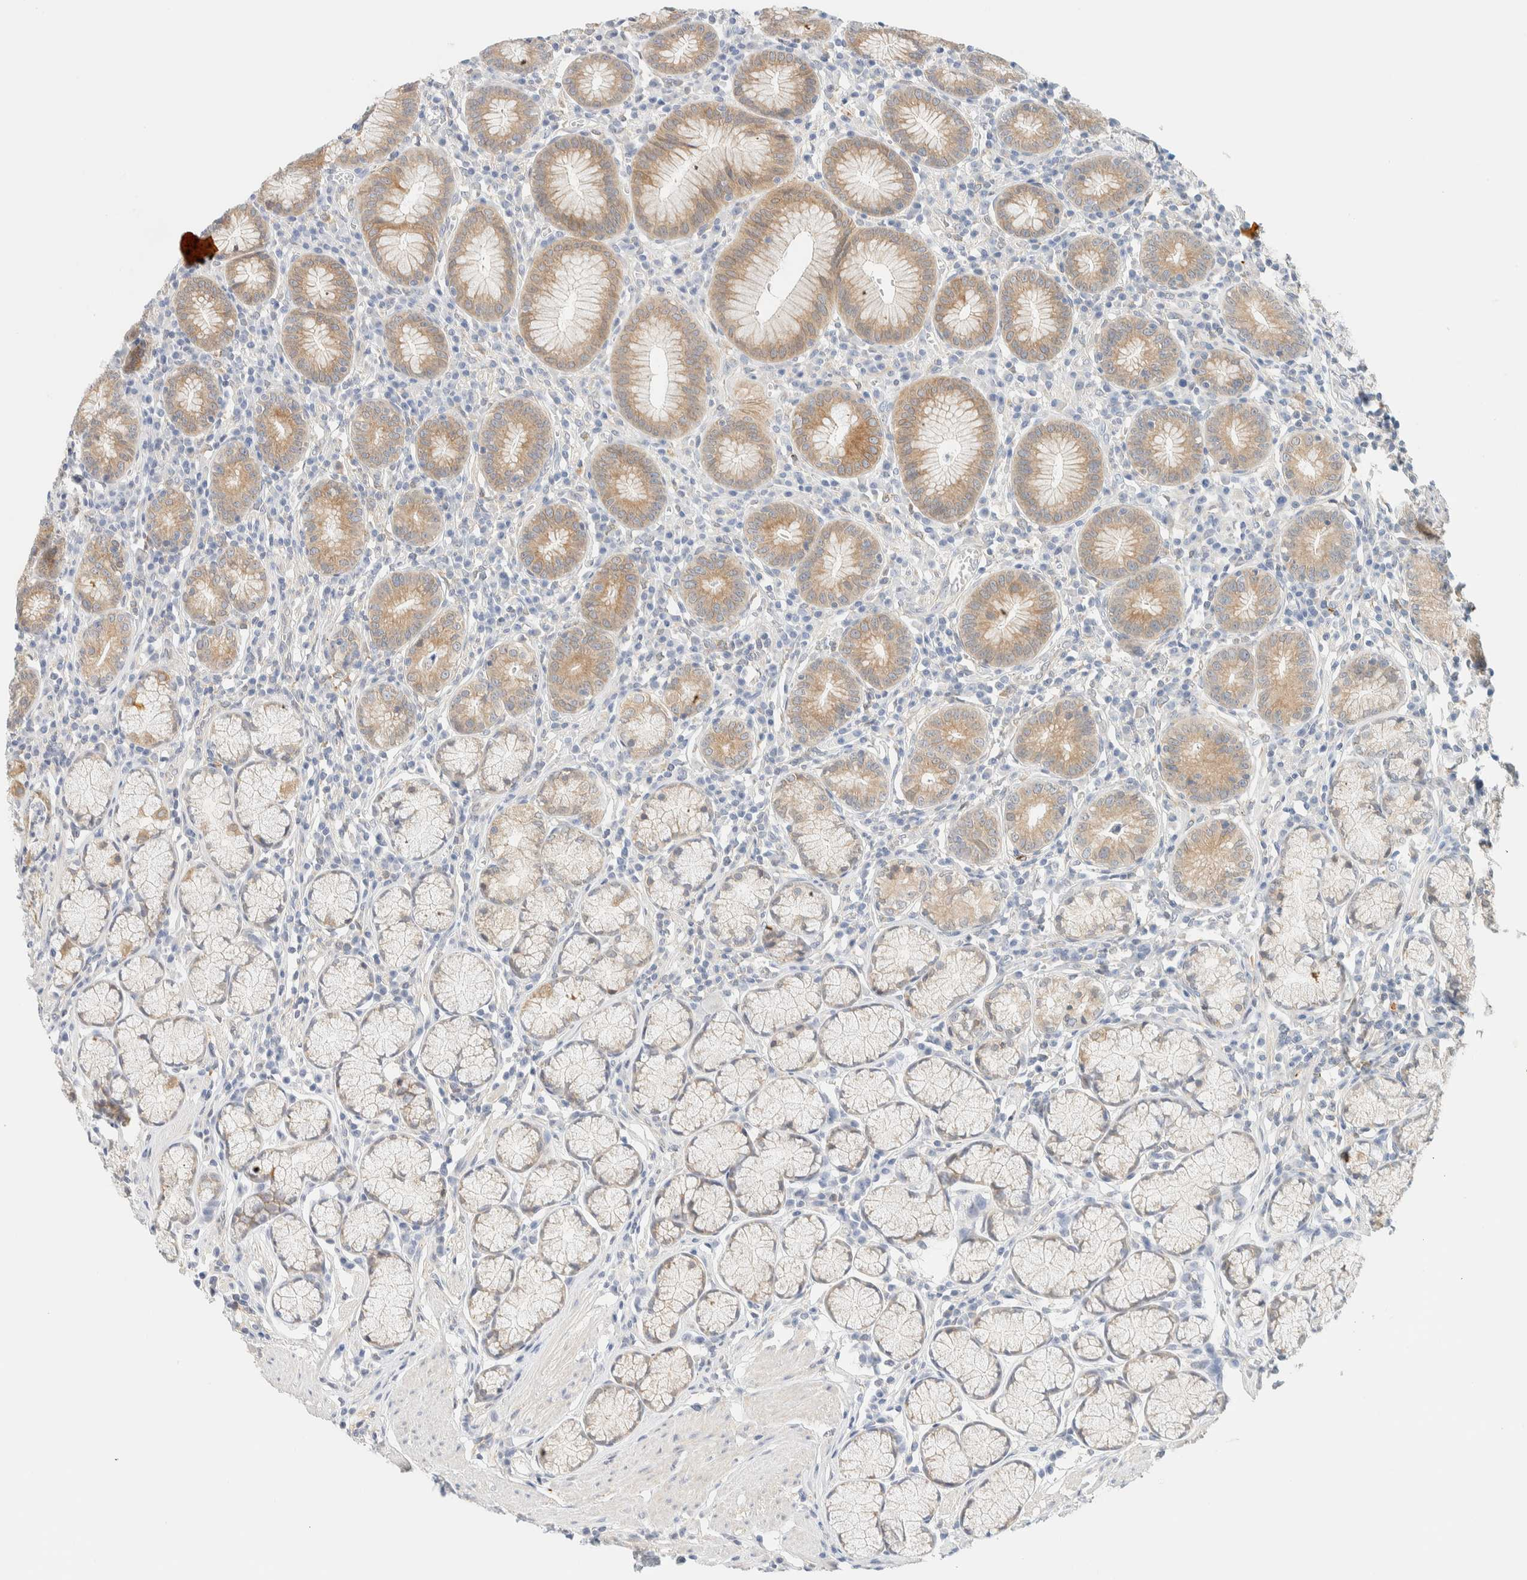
{"staining": {"intensity": "moderate", "quantity": ">75%", "location": "cytoplasmic/membranous"}, "tissue": "stomach", "cell_type": "Glandular cells", "image_type": "normal", "snomed": [{"axis": "morphology", "description": "Normal tissue, NOS"}, {"axis": "topography", "description": "Stomach"}], "caption": "Brown immunohistochemical staining in benign human stomach displays moderate cytoplasmic/membranous expression in about >75% of glandular cells.", "gene": "NT5C", "patient": {"sex": "male", "age": 55}}